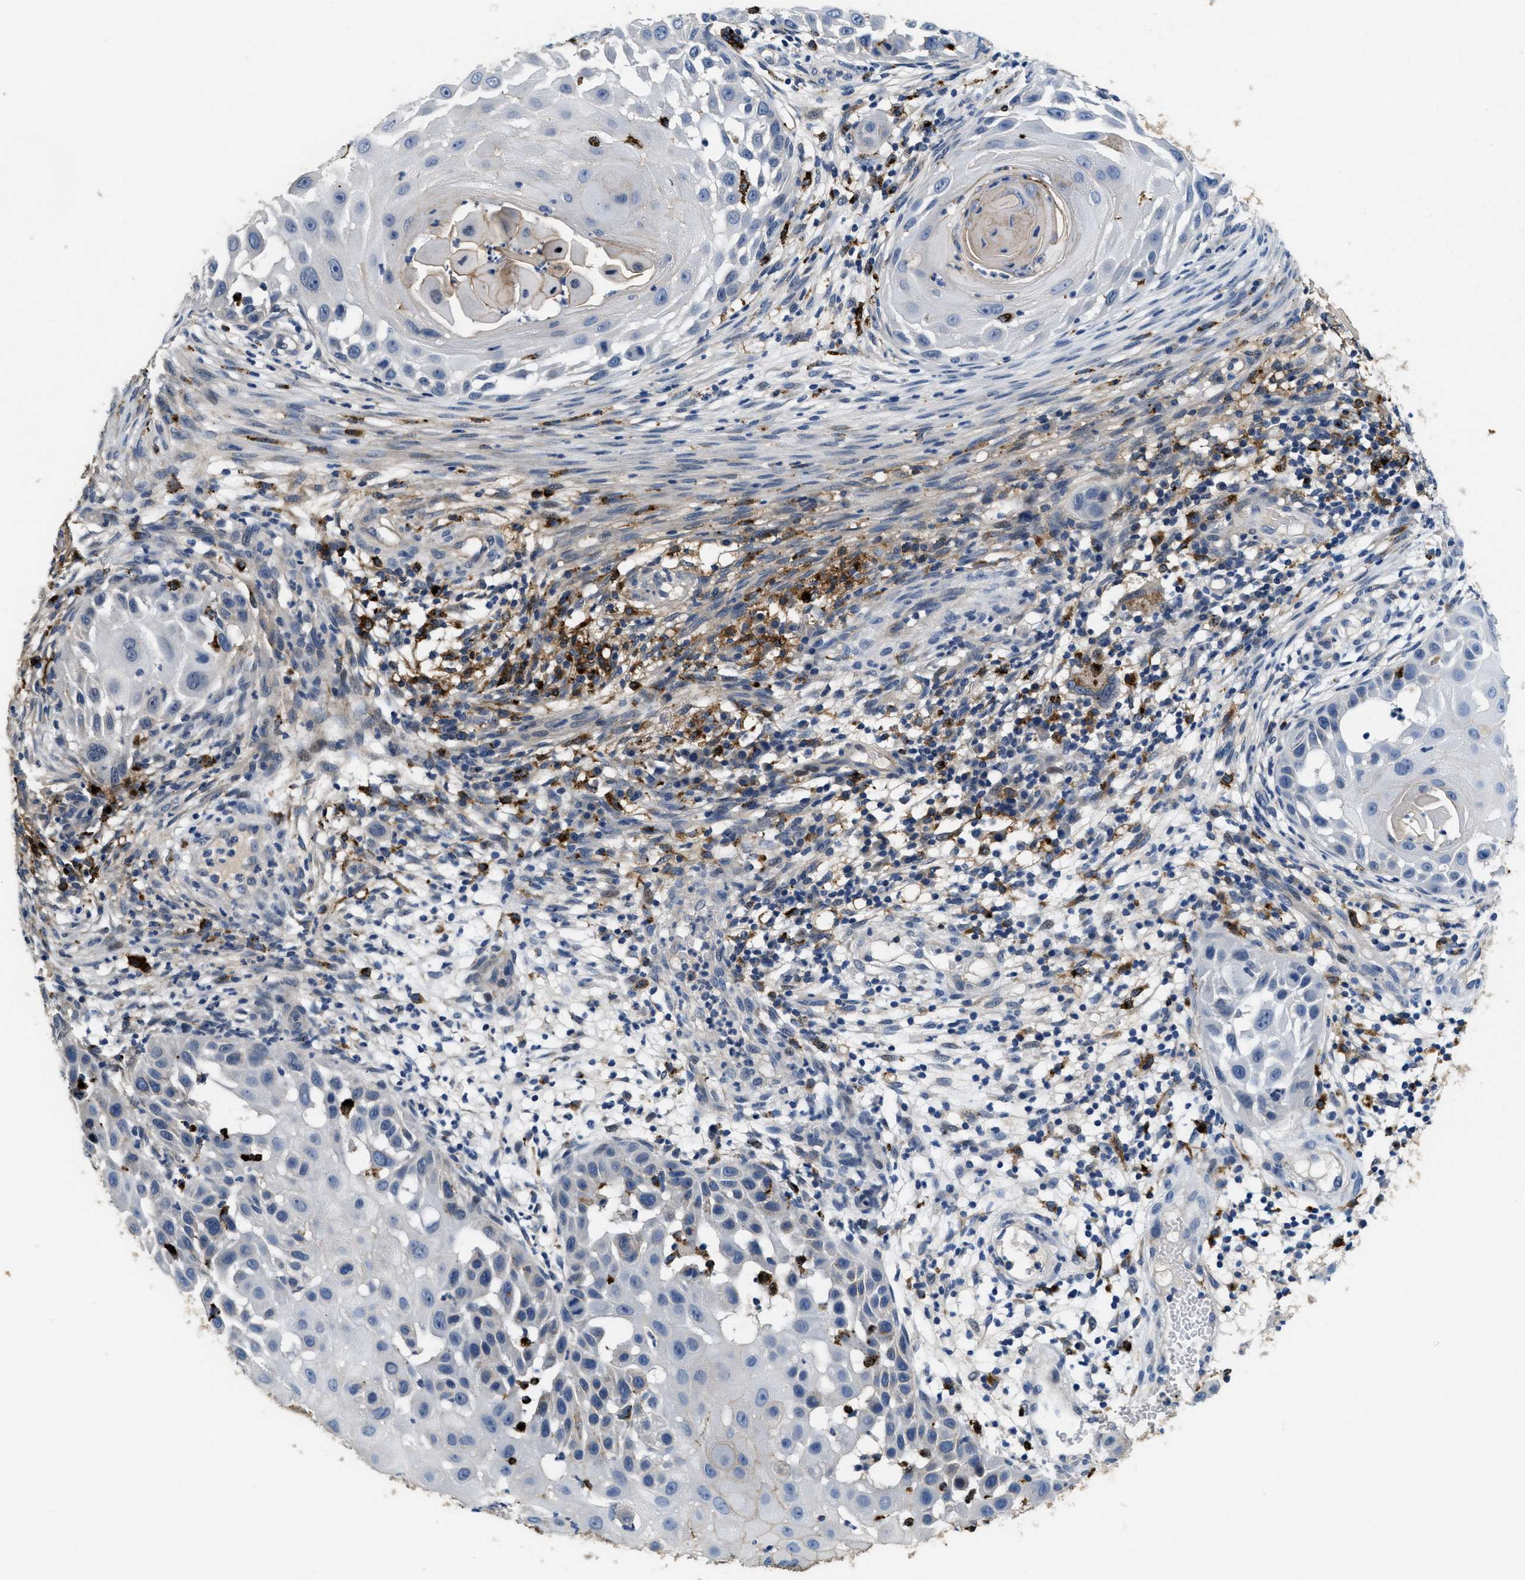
{"staining": {"intensity": "negative", "quantity": "none", "location": "none"}, "tissue": "skin cancer", "cell_type": "Tumor cells", "image_type": "cancer", "snomed": [{"axis": "morphology", "description": "Squamous cell carcinoma, NOS"}, {"axis": "topography", "description": "Skin"}], "caption": "This is an immunohistochemistry (IHC) histopathology image of human skin squamous cell carcinoma. There is no staining in tumor cells.", "gene": "BMPR2", "patient": {"sex": "female", "age": 44}}